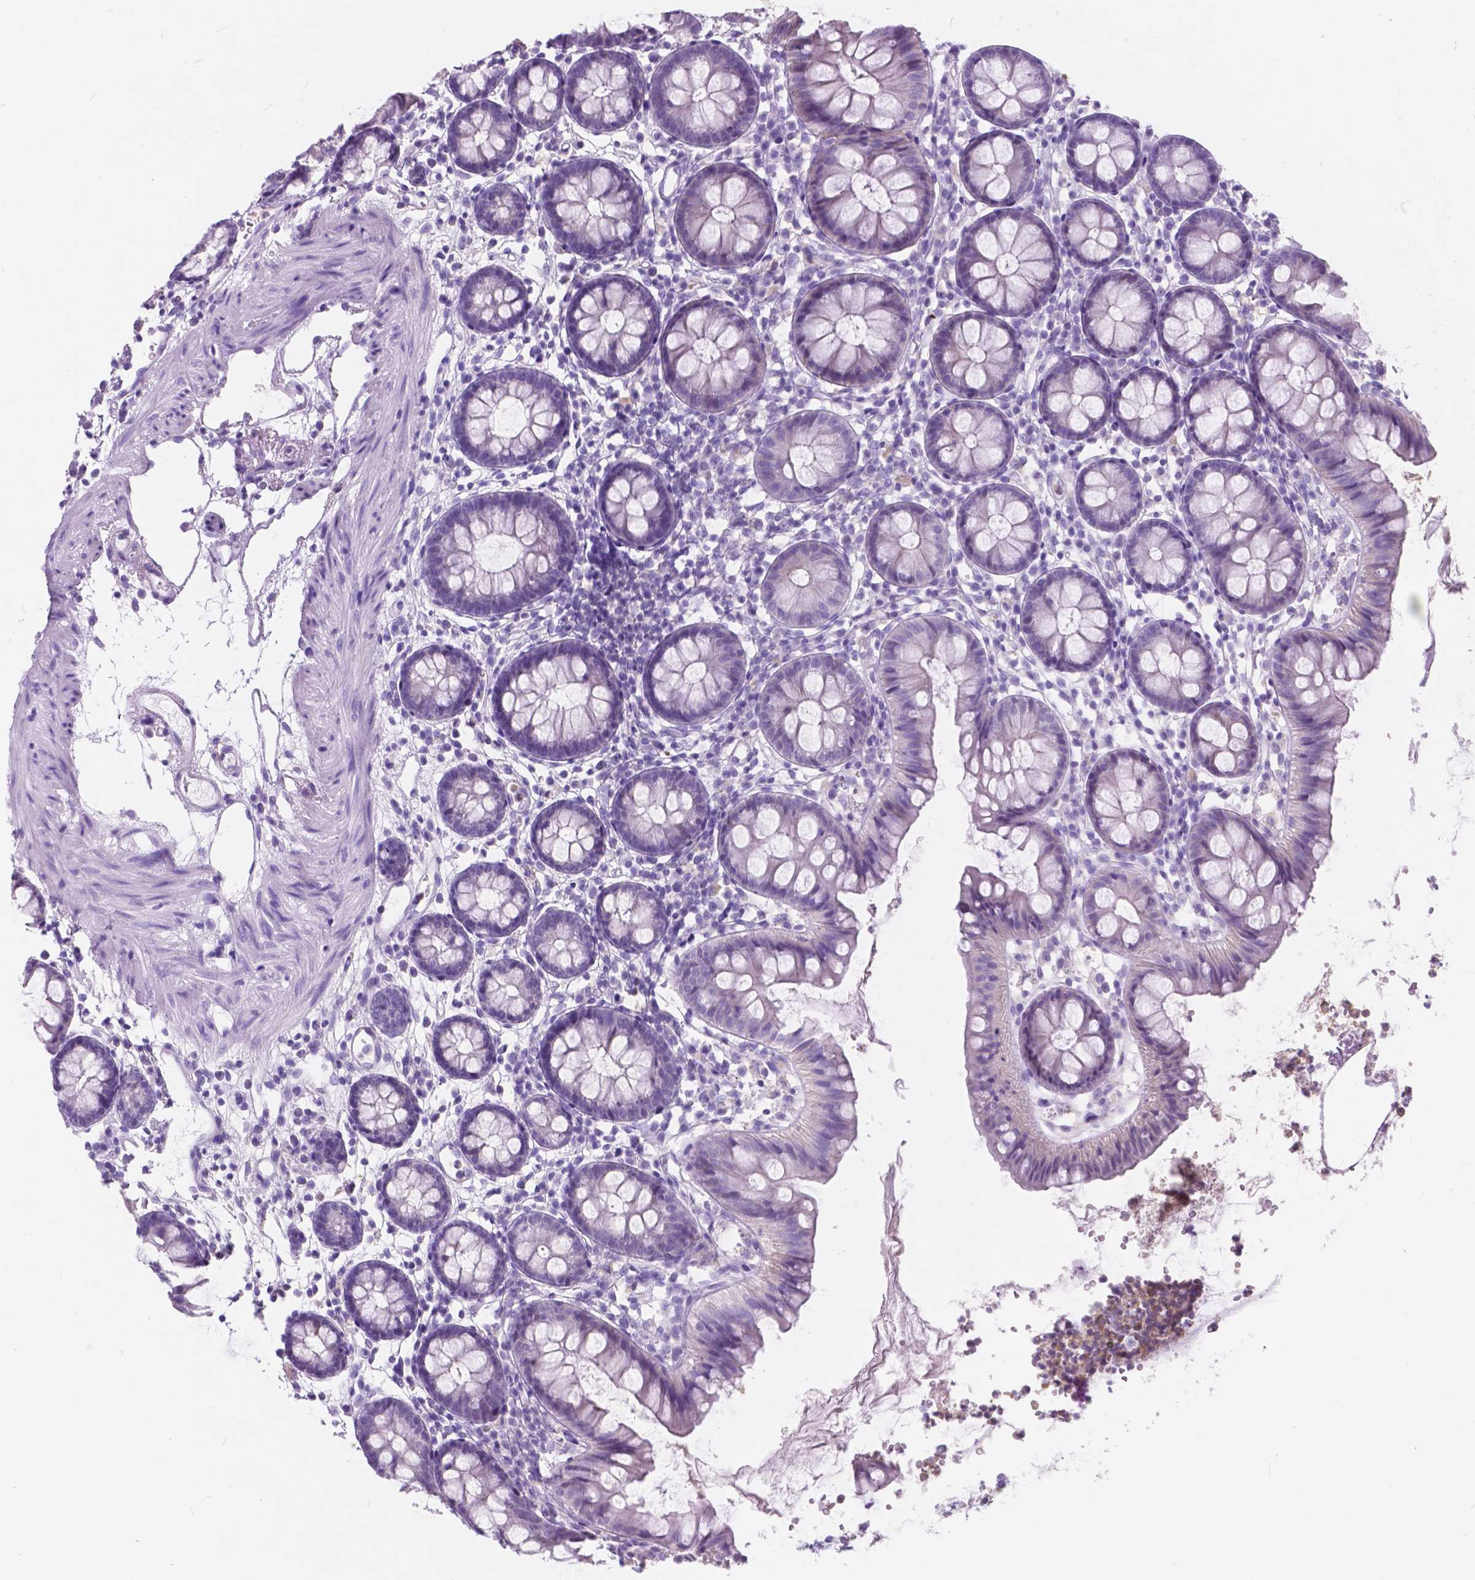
{"staining": {"intensity": "negative", "quantity": "none", "location": "none"}, "tissue": "colon", "cell_type": "Endothelial cells", "image_type": "normal", "snomed": [{"axis": "morphology", "description": "Normal tissue, NOS"}, {"axis": "topography", "description": "Colon"}], "caption": "IHC micrograph of normal colon stained for a protein (brown), which displays no expression in endothelial cells.", "gene": "KIAA0040", "patient": {"sex": "female", "age": 84}}